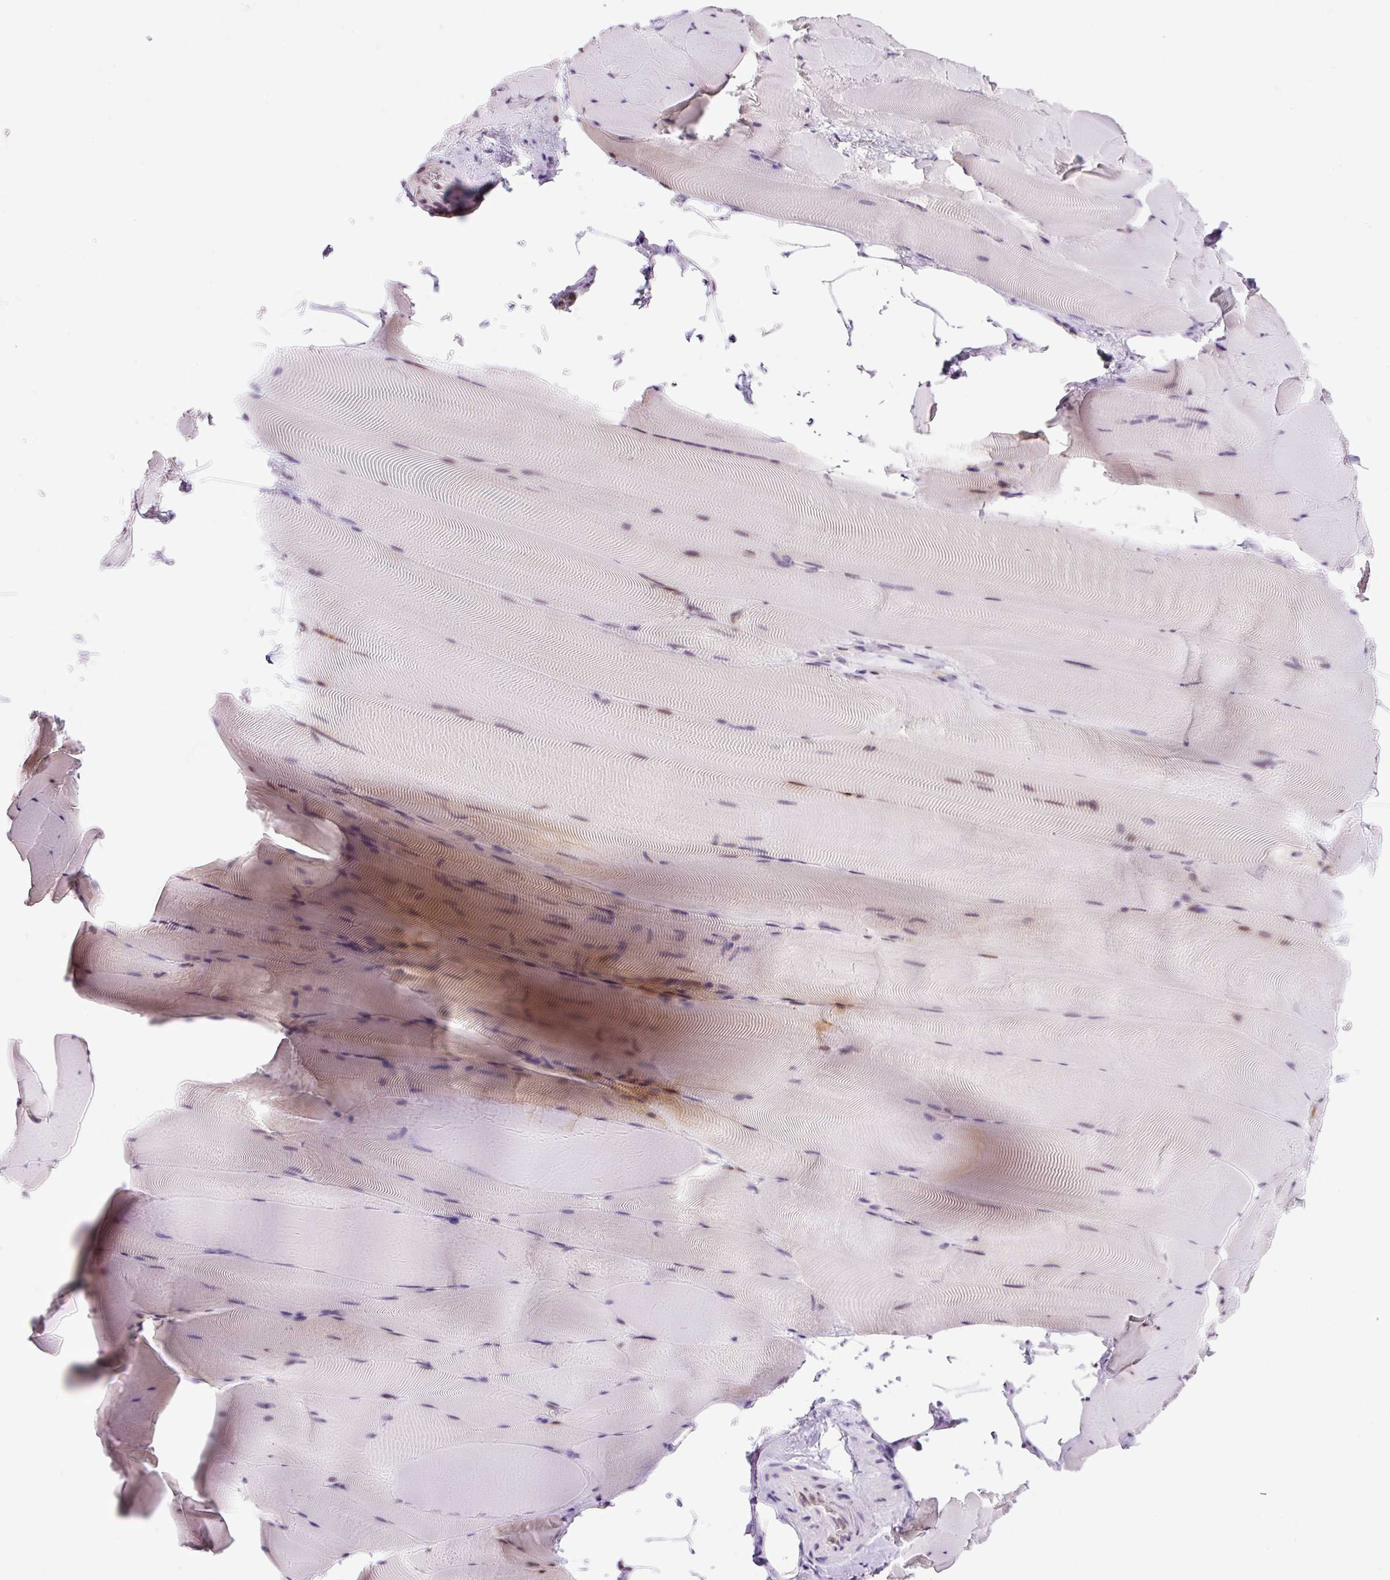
{"staining": {"intensity": "negative", "quantity": "none", "location": "none"}, "tissue": "skeletal muscle", "cell_type": "Myocytes", "image_type": "normal", "snomed": [{"axis": "morphology", "description": "Normal tissue, NOS"}, {"axis": "topography", "description": "Skeletal muscle"}], "caption": "This is an IHC image of unremarkable human skeletal muscle. There is no staining in myocytes.", "gene": "RPL41", "patient": {"sex": "female", "age": 64}}